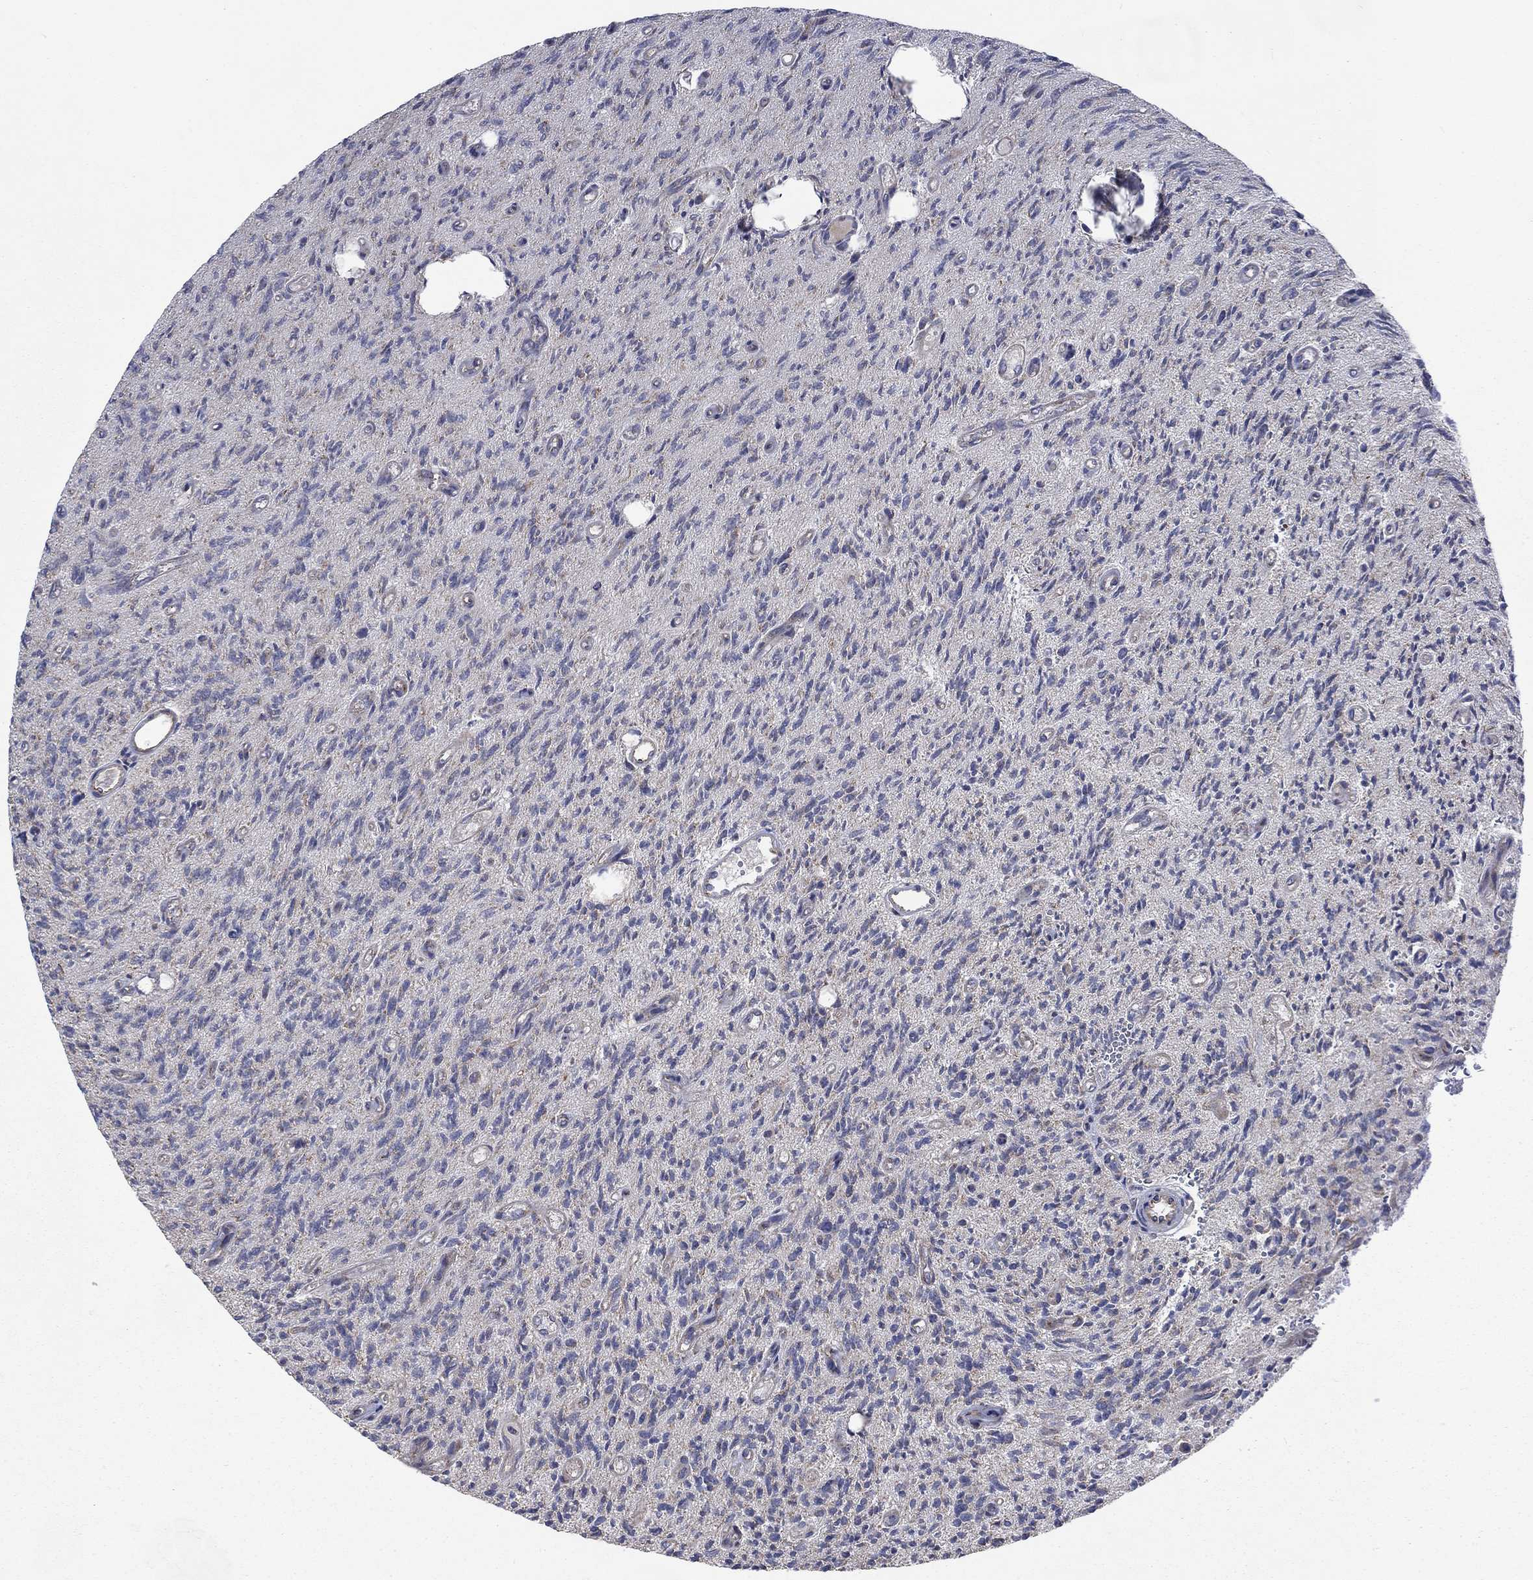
{"staining": {"intensity": "negative", "quantity": "none", "location": "none"}, "tissue": "glioma", "cell_type": "Tumor cells", "image_type": "cancer", "snomed": [{"axis": "morphology", "description": "Glioma, malignant, High grade"}, {"axis": "topography", "description": "Brain"}], "caption": "The micrograph shows no staining of tumor cells in malignant high-grade glioma.", "gene": "NDUFC1", "patient": {"sex": "male", "age": 64}}